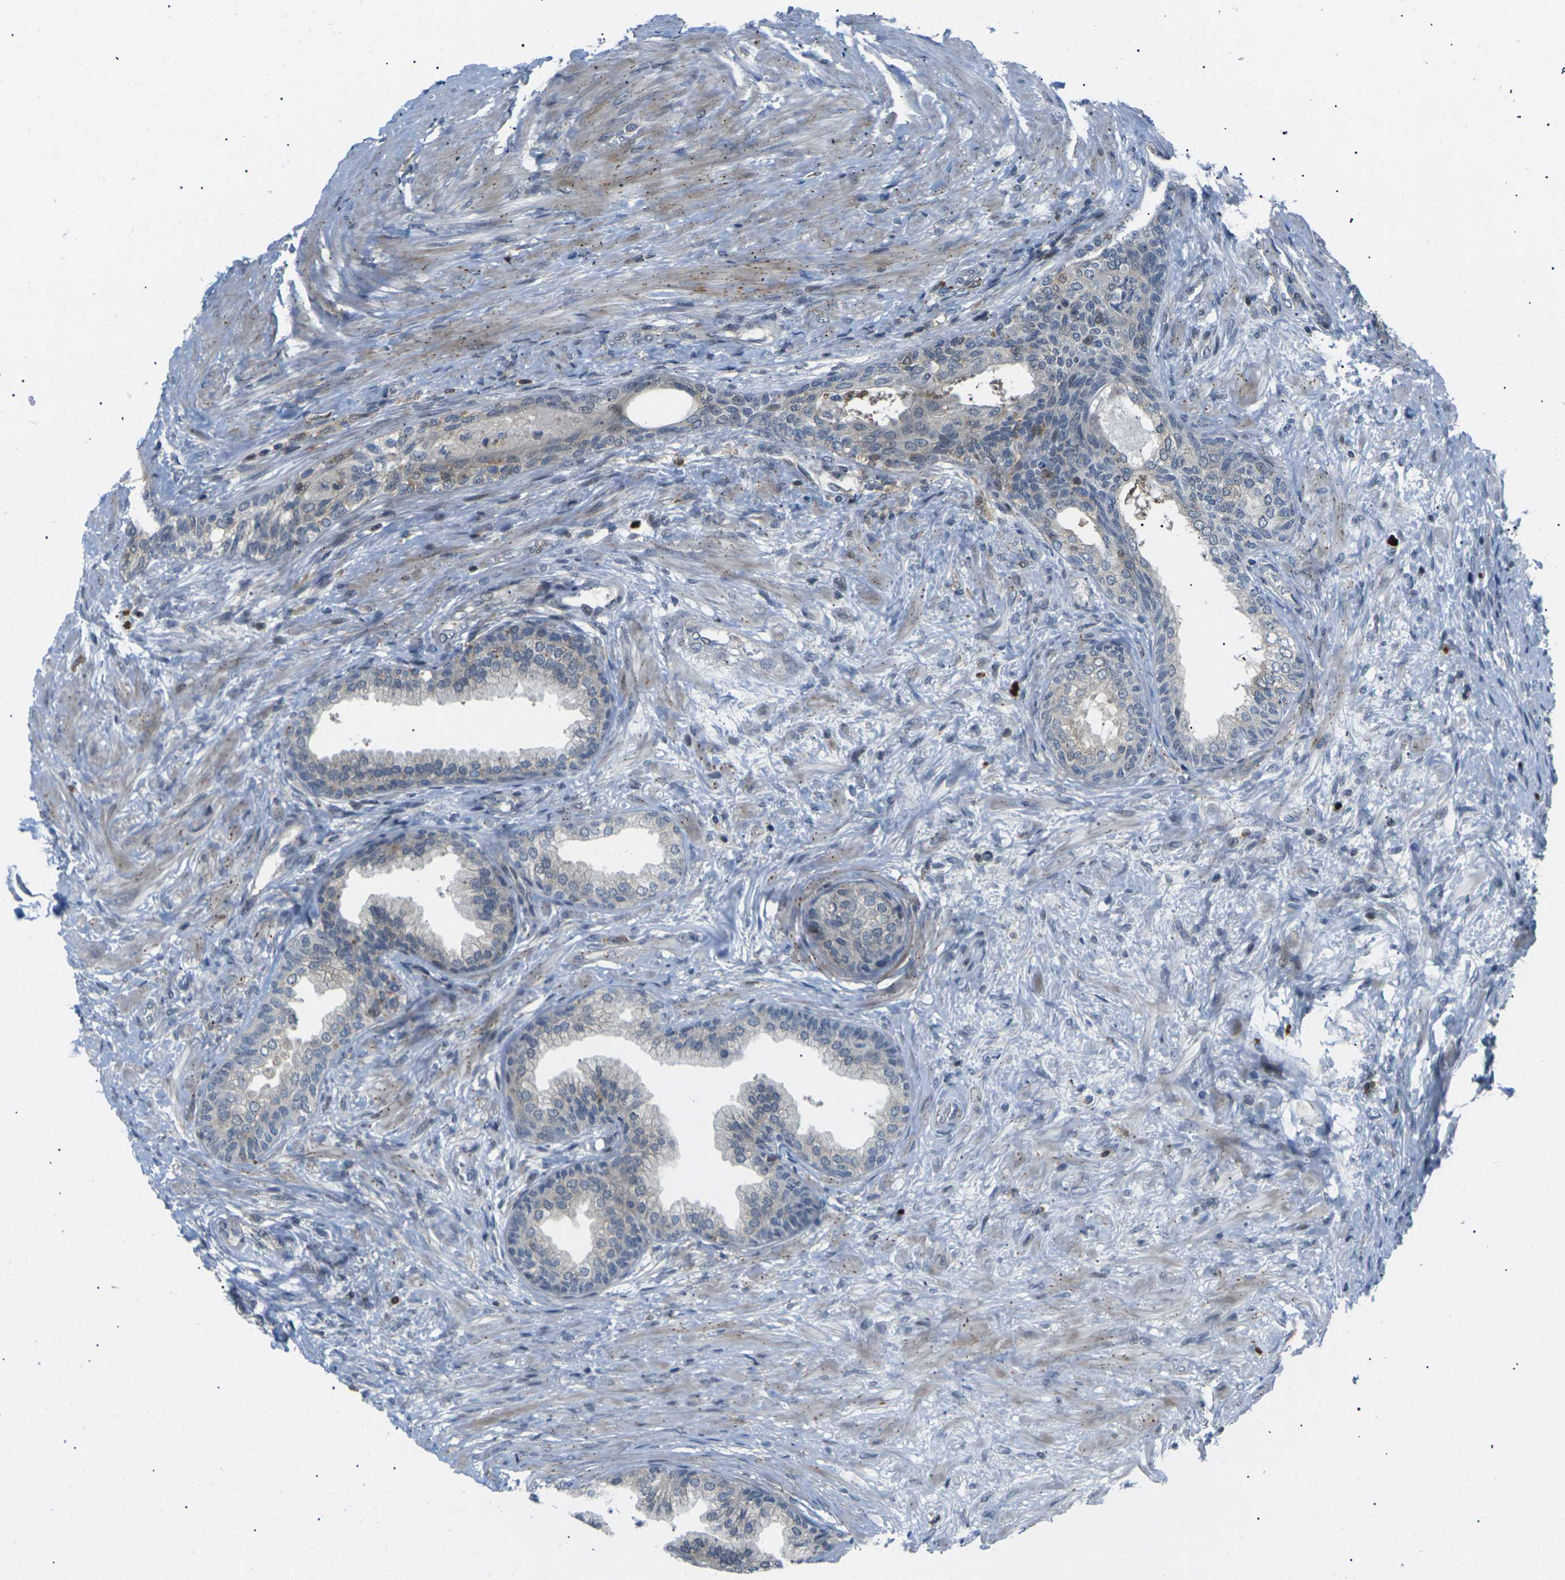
{"staining": {"intensity": "weak", "quantity": "<25%", "location": "cytoplasmic/membranous"}, "tissue": "prostate", "cell_type": "Glandular cells", "image_type": "normal", "snomed": [{"axis": "morphology", "description": "Normal tissue, NOS"}, {"axis": "topography", "description": "Prostate"}], "caption": "Immunohistochemistry of normal human prostate displays no staining in glandular cells. (DAB immunohistochemistry (IHC) visualized using brightfield microscopy, high magnification).", "gene": "RPS6KA3", "patient": {"sex": "male", "age": 76}}